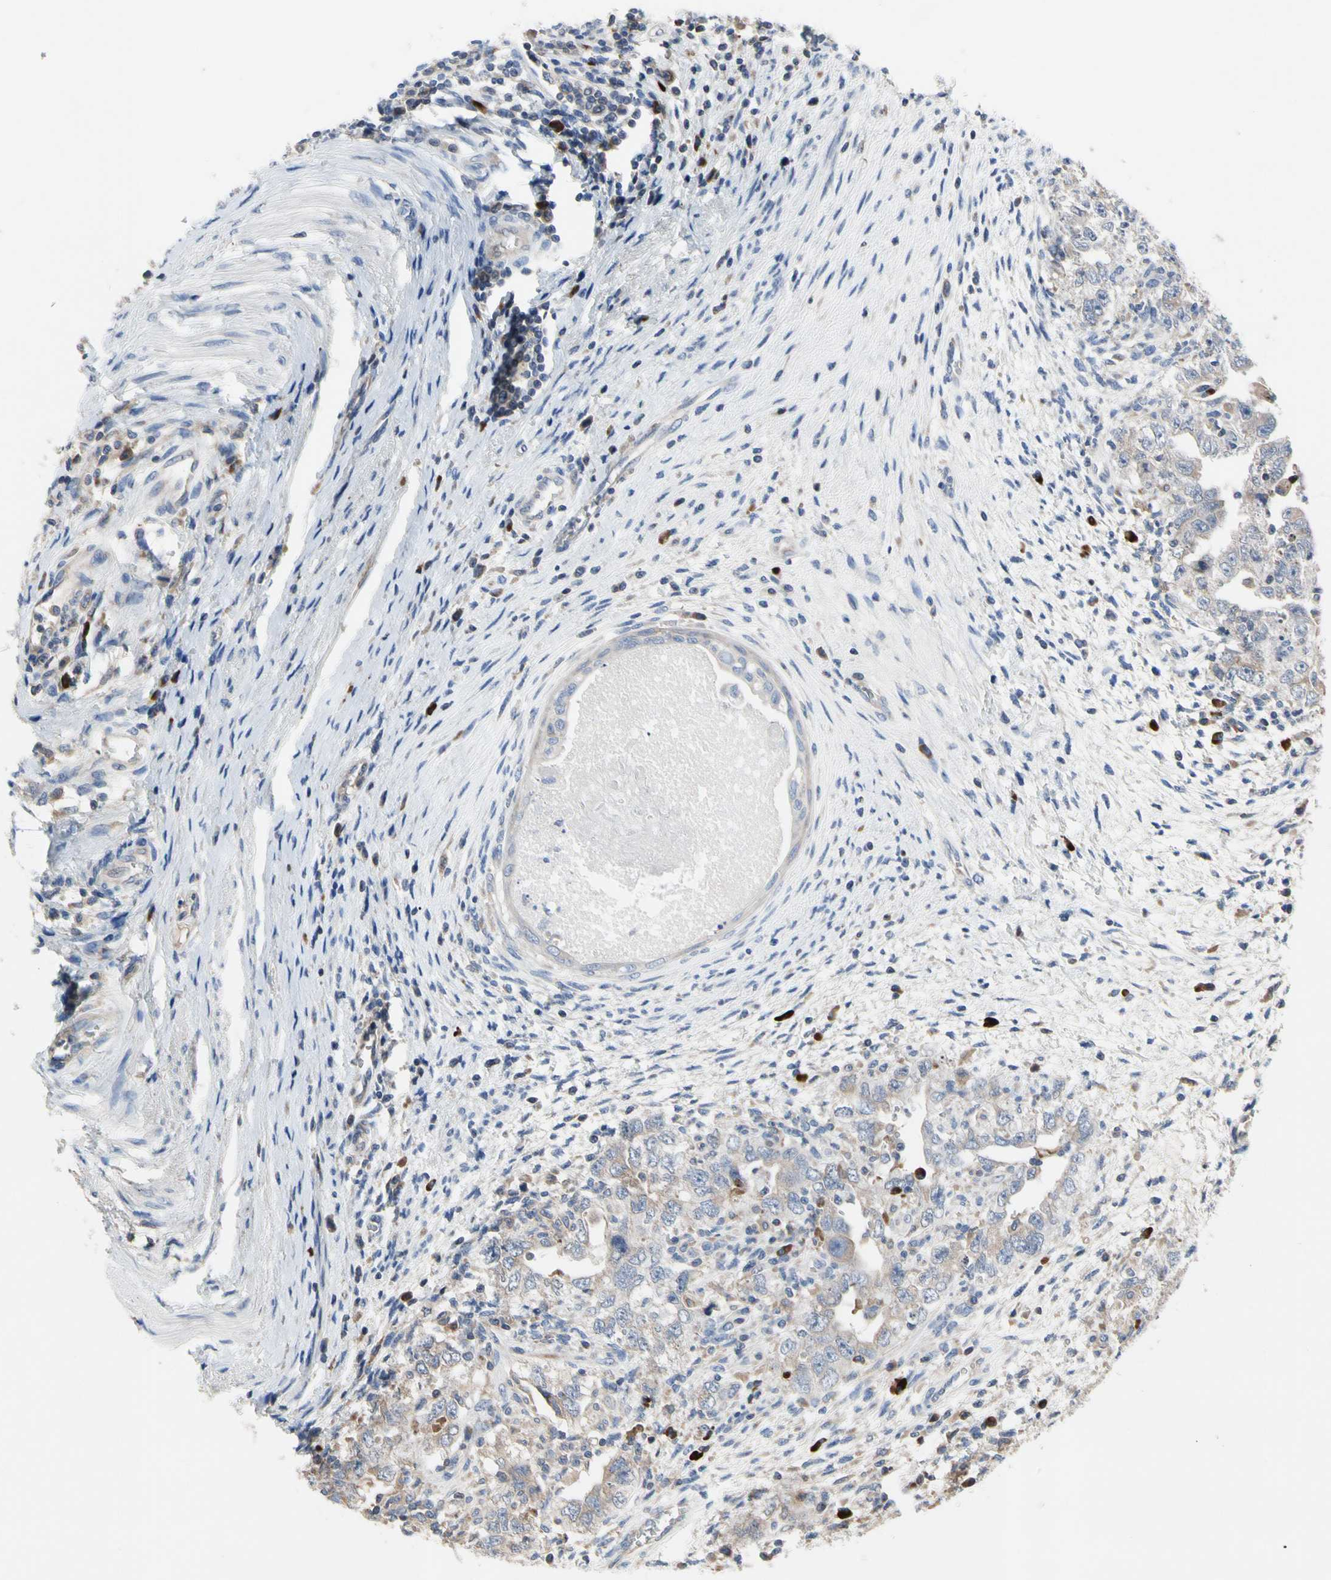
{"staining": {"intensity": "weak", "quantity": "25%-75%", "location": "cytoplasmic/membranous"}, "tissue": "testis cancer", "cell_type": "Tumor cells", "image_type": "cancer", "snomed": [{"axis": "morphology", "description": "Carcinoma, Embryonal, NOS"}, {"axis": "topography", "description": "Testis"}], "caption": "This image exhibits IHC staining of human testis embryonal carcinoma, with low weak cytoplasmic/membranous positivity in approximately 25%-75% of tumor cells.", "gene": "MMEL1", "patient": {"sex": "male", "age": 26}}